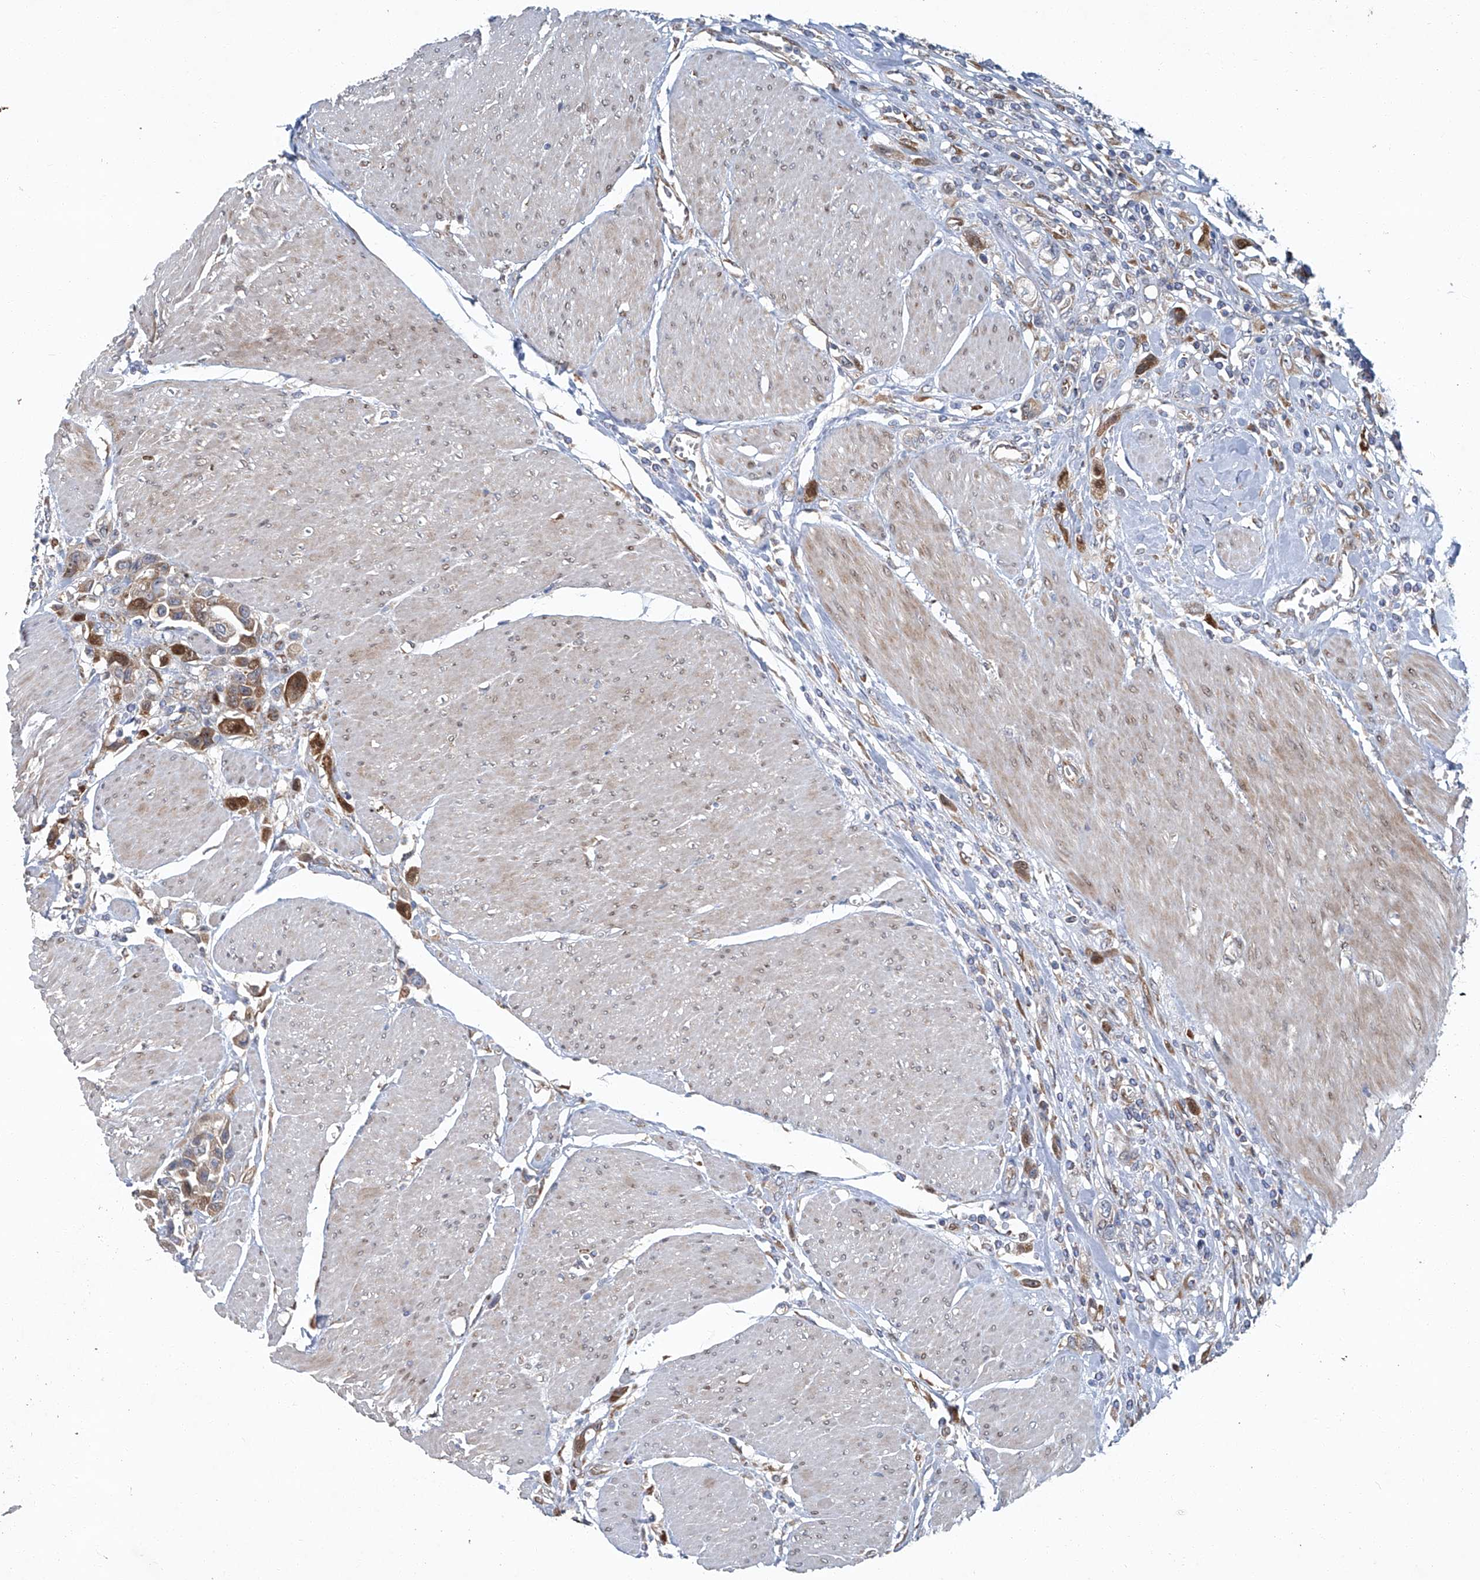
{"staining": {"intensity": "moderate", "quantity": "25%-75%", "location": "cytoplasmic/membranous"}, "tissue": "urothelial cancer", "cell_type": "Tumor cells", "image_type": "cancer", "snomed": [{"axis": "morphology", "description": "Urothelial carcinoma, High grade"}, {"axis": "topography", "description": "Urinary bladder"}], "caption": "Immunohistochemical staining of urothelial cancer exhibits medium levels of moderate cytoplasmic/membranous staining in approximately 25%-75% of tumor cells.", "gene": "GPR132", "patient": {"sex": "male", "age": 50}}